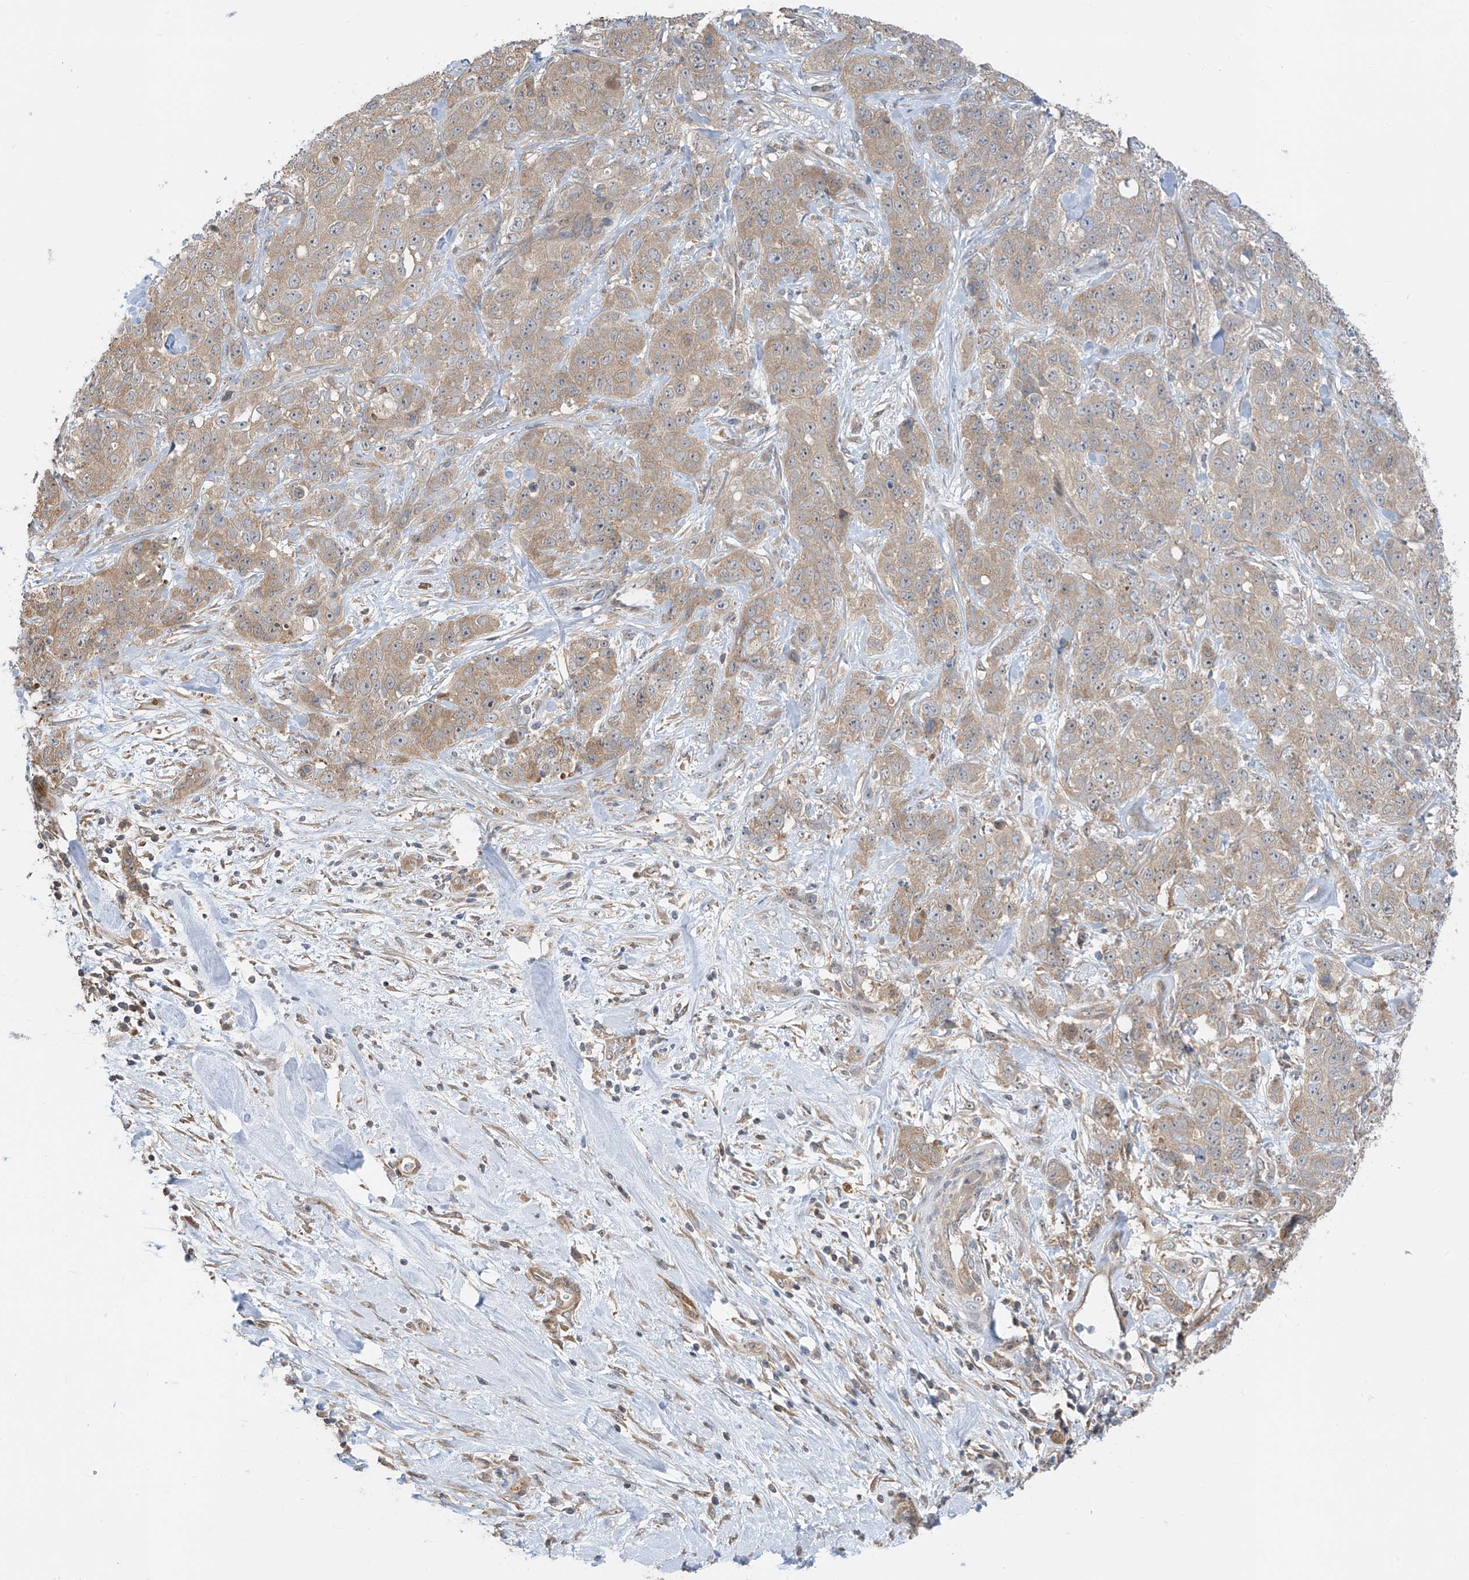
{"staining": {"intensity": "moderate", "quantity": ">75%", "location": "cytoplasmic/membranous"}, "tissue": "stomach cancer", "cell_type": "Tumor cells", "image_type": "cancer", "snomed": [{"axis": "morphology", "description": "Adenocarcinoma, NOS"}, {"axis": "topography", "description": "Stomach"}], "caption": "Adenocarcinoma (stomach) tissue reveals moderate cytoplasmic/membranous positivity in approximately >75% of tumor cells, visualized by immunohistochemistry.", "gene": "TTC38", "patient": {"sex": "male", "age": 48}}